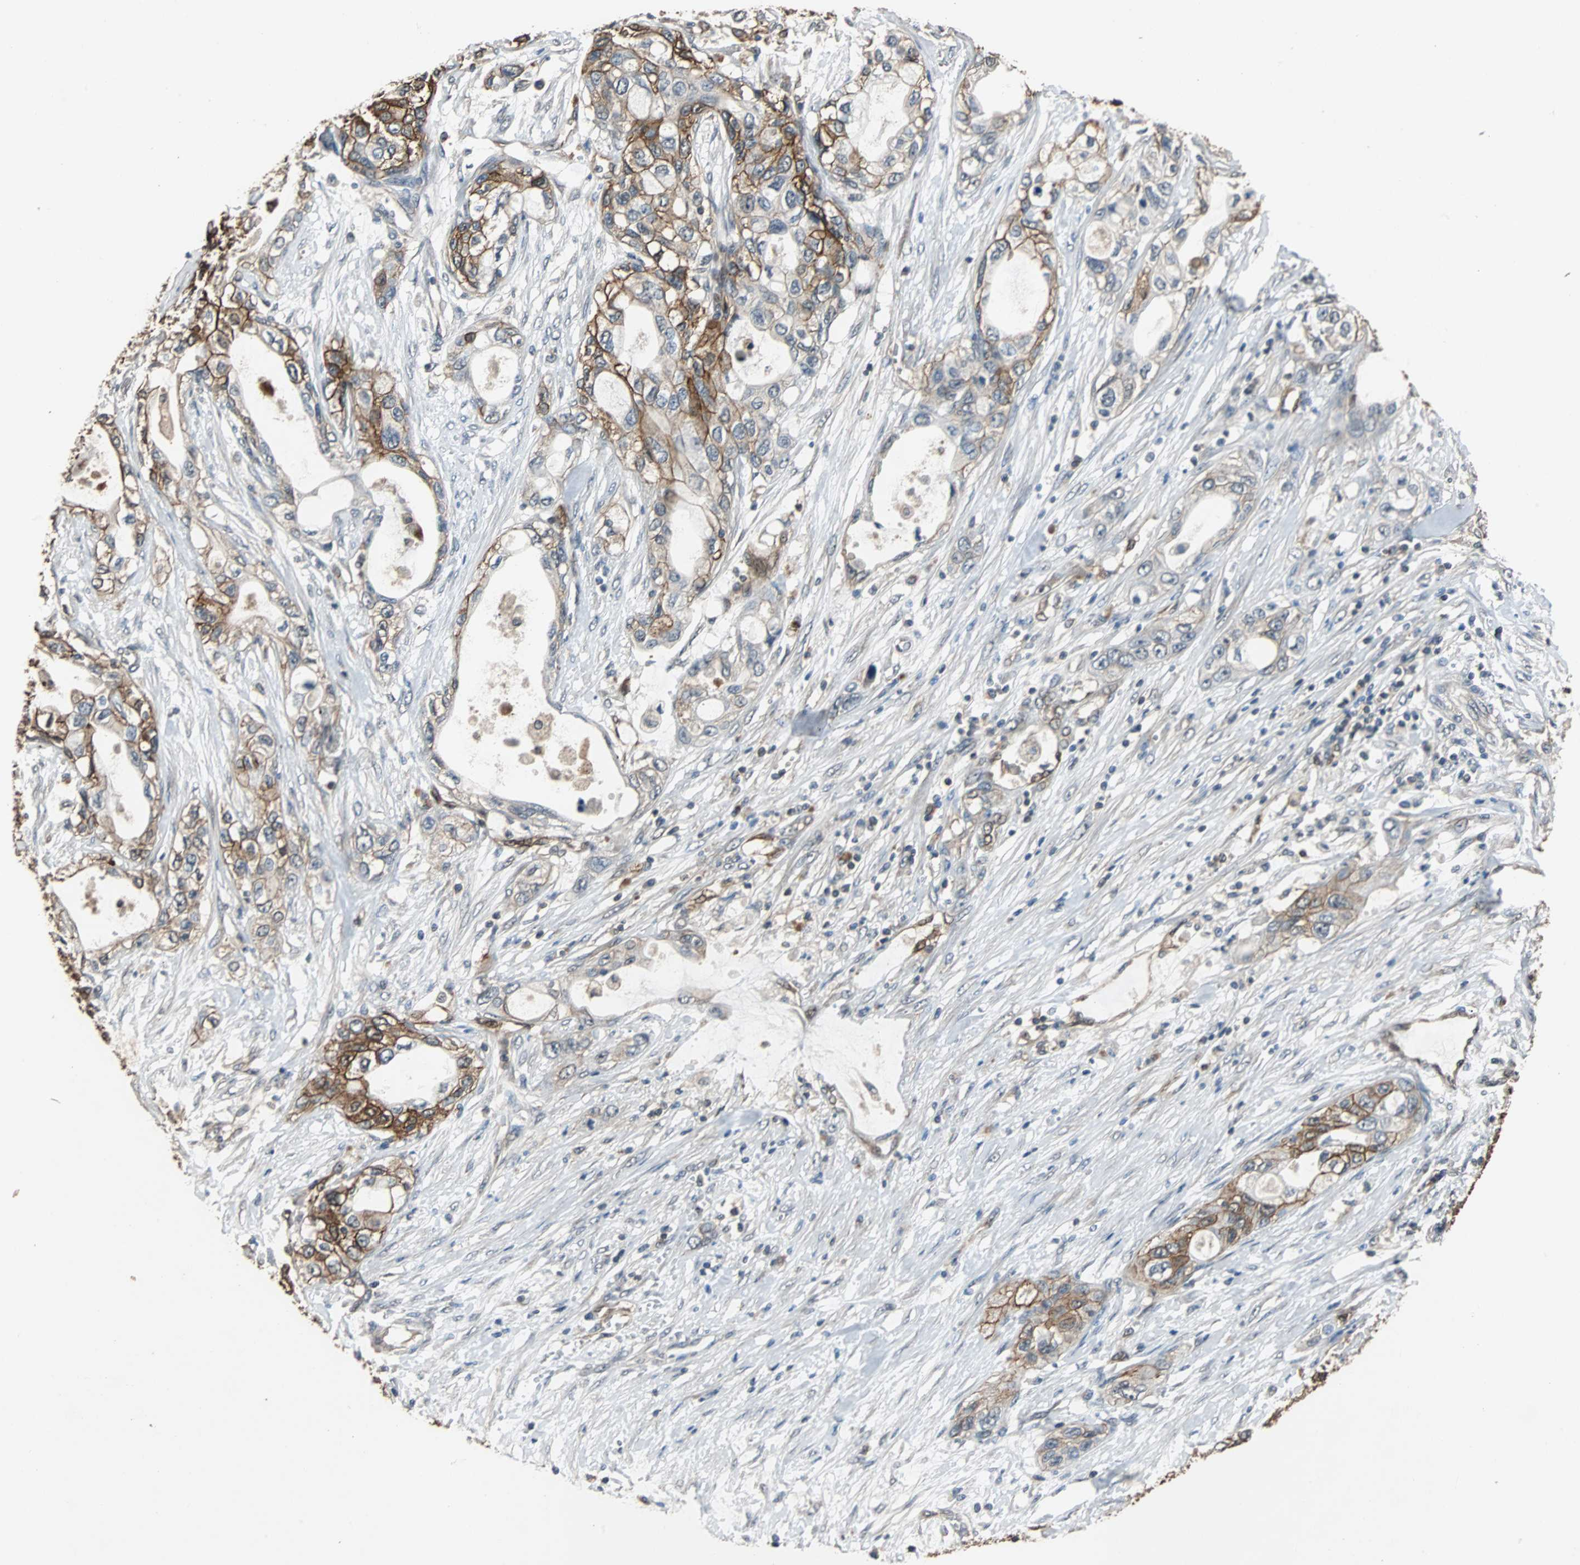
{"staining": {"intensity": "strong", "quantity": "25%-75%", "location": "cytoplasmic/membranous"}, "tissue": "pancreatic cancer", "cell_type": "Tumor cells", "image_type": "cancer", "snomed": [{"axis": "morphology", "description": "Adenocarcinoma, NOS"}, {"axis": "topography", "description": "Pancreas"}], "caption": "Immunohistochemical staining of pancreatic cancer displays strong cytoplasmic/membranous protein expression in approximately 25%-75% of tumor cells.", "gene": "NDRG1", "patient": {"sex": "female", "age": 70}}